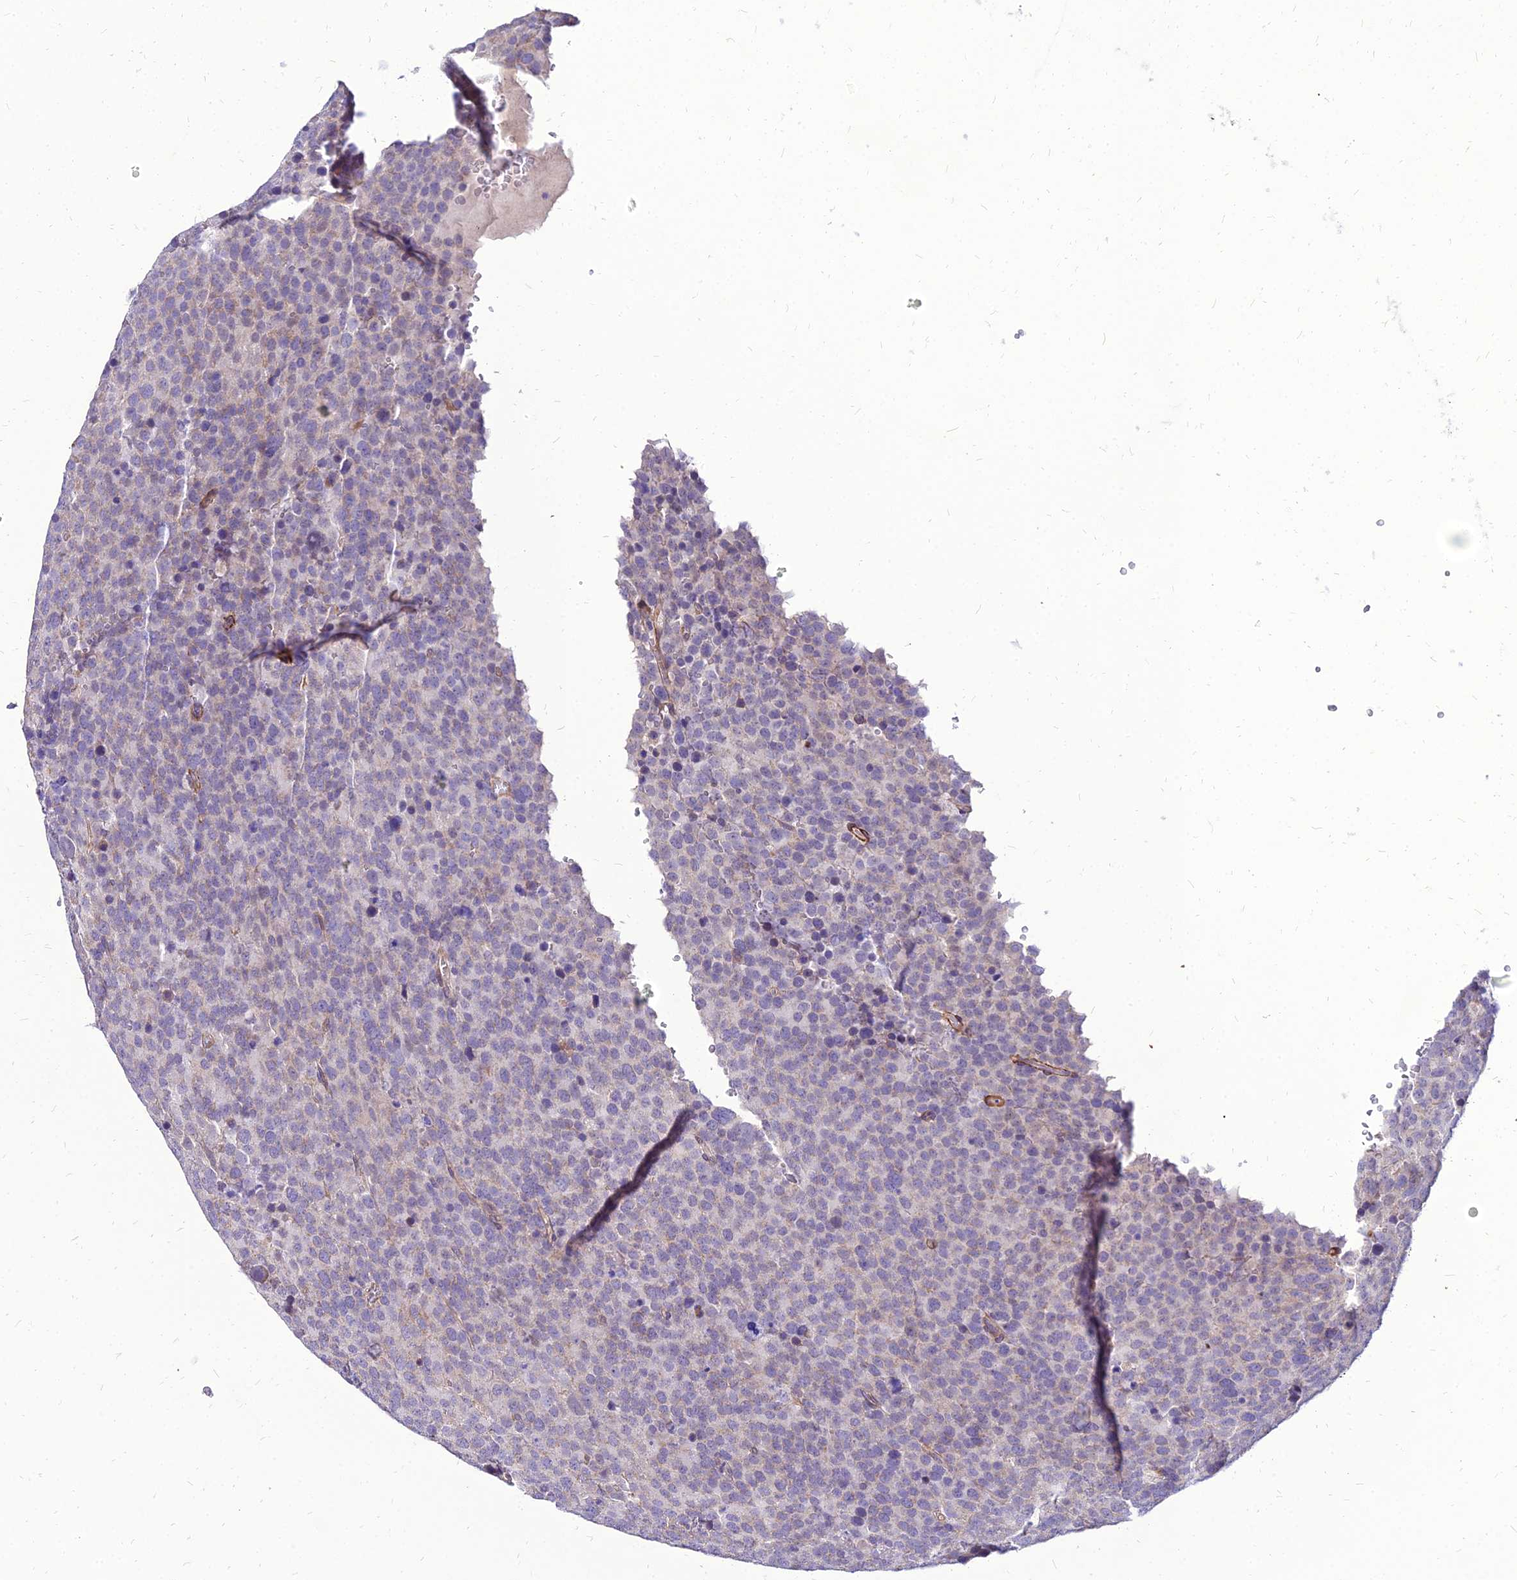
{"staining": {"intensity": "weak", "quantity": "<25%", "location": "cytoplasmic/membranous"}, "tissue": "testis cancer", "cell_type": "Tumor cells", "image_type": "cancer", "snomed": [{"axis": "morphology", "description": "Seminoma, NOS"}, {"axis": "topography", "description": "Testis"}], "caption": "A high-resolution image shows IHC staining of testis cancer, which displays no significant staining in tumor cells.", "gene": "YEATS2", "patient": {"sex": "male", "age": 71}}